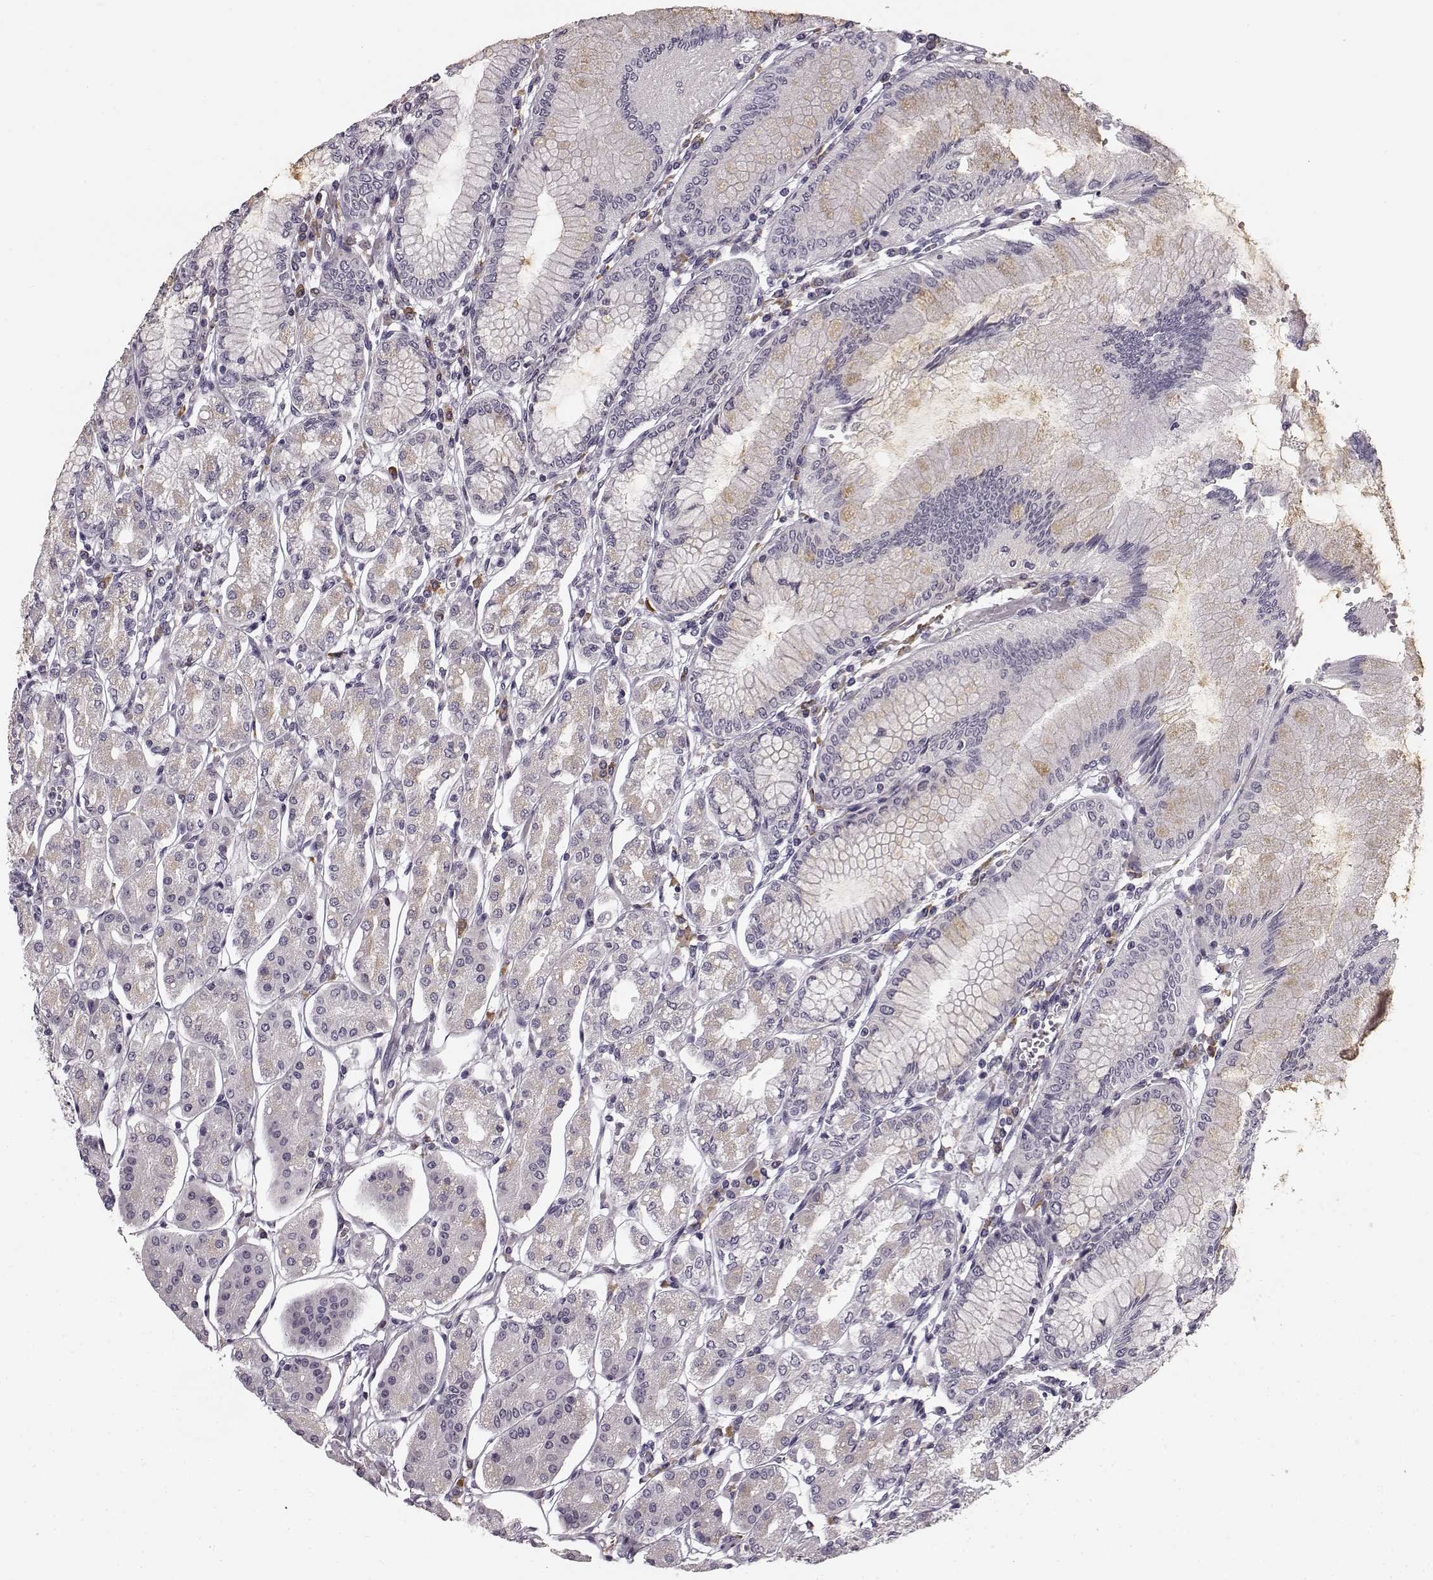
{"staining": {"intensity": "weak", "quantity": "<25%", "location": "cytoplasmic/membranous"}, "tissue": "stomach", "cell_type": "Glandular cells", "image_type": "normal", "snomed": [{"axis": "morphology", "description": "Normal tissue, NOS"}, {"axis": "topography", "description": "Skeletal muscle"}, {"axis": "topography", "description": "Stomach"}], "caption": "Glandular cells show no significant staining in normal stomach. (DAB IHC visualized using brightfield microscopy, high magnification).", "gene": "FAM234B", "patient": {"sex": "female", "age": 57}}